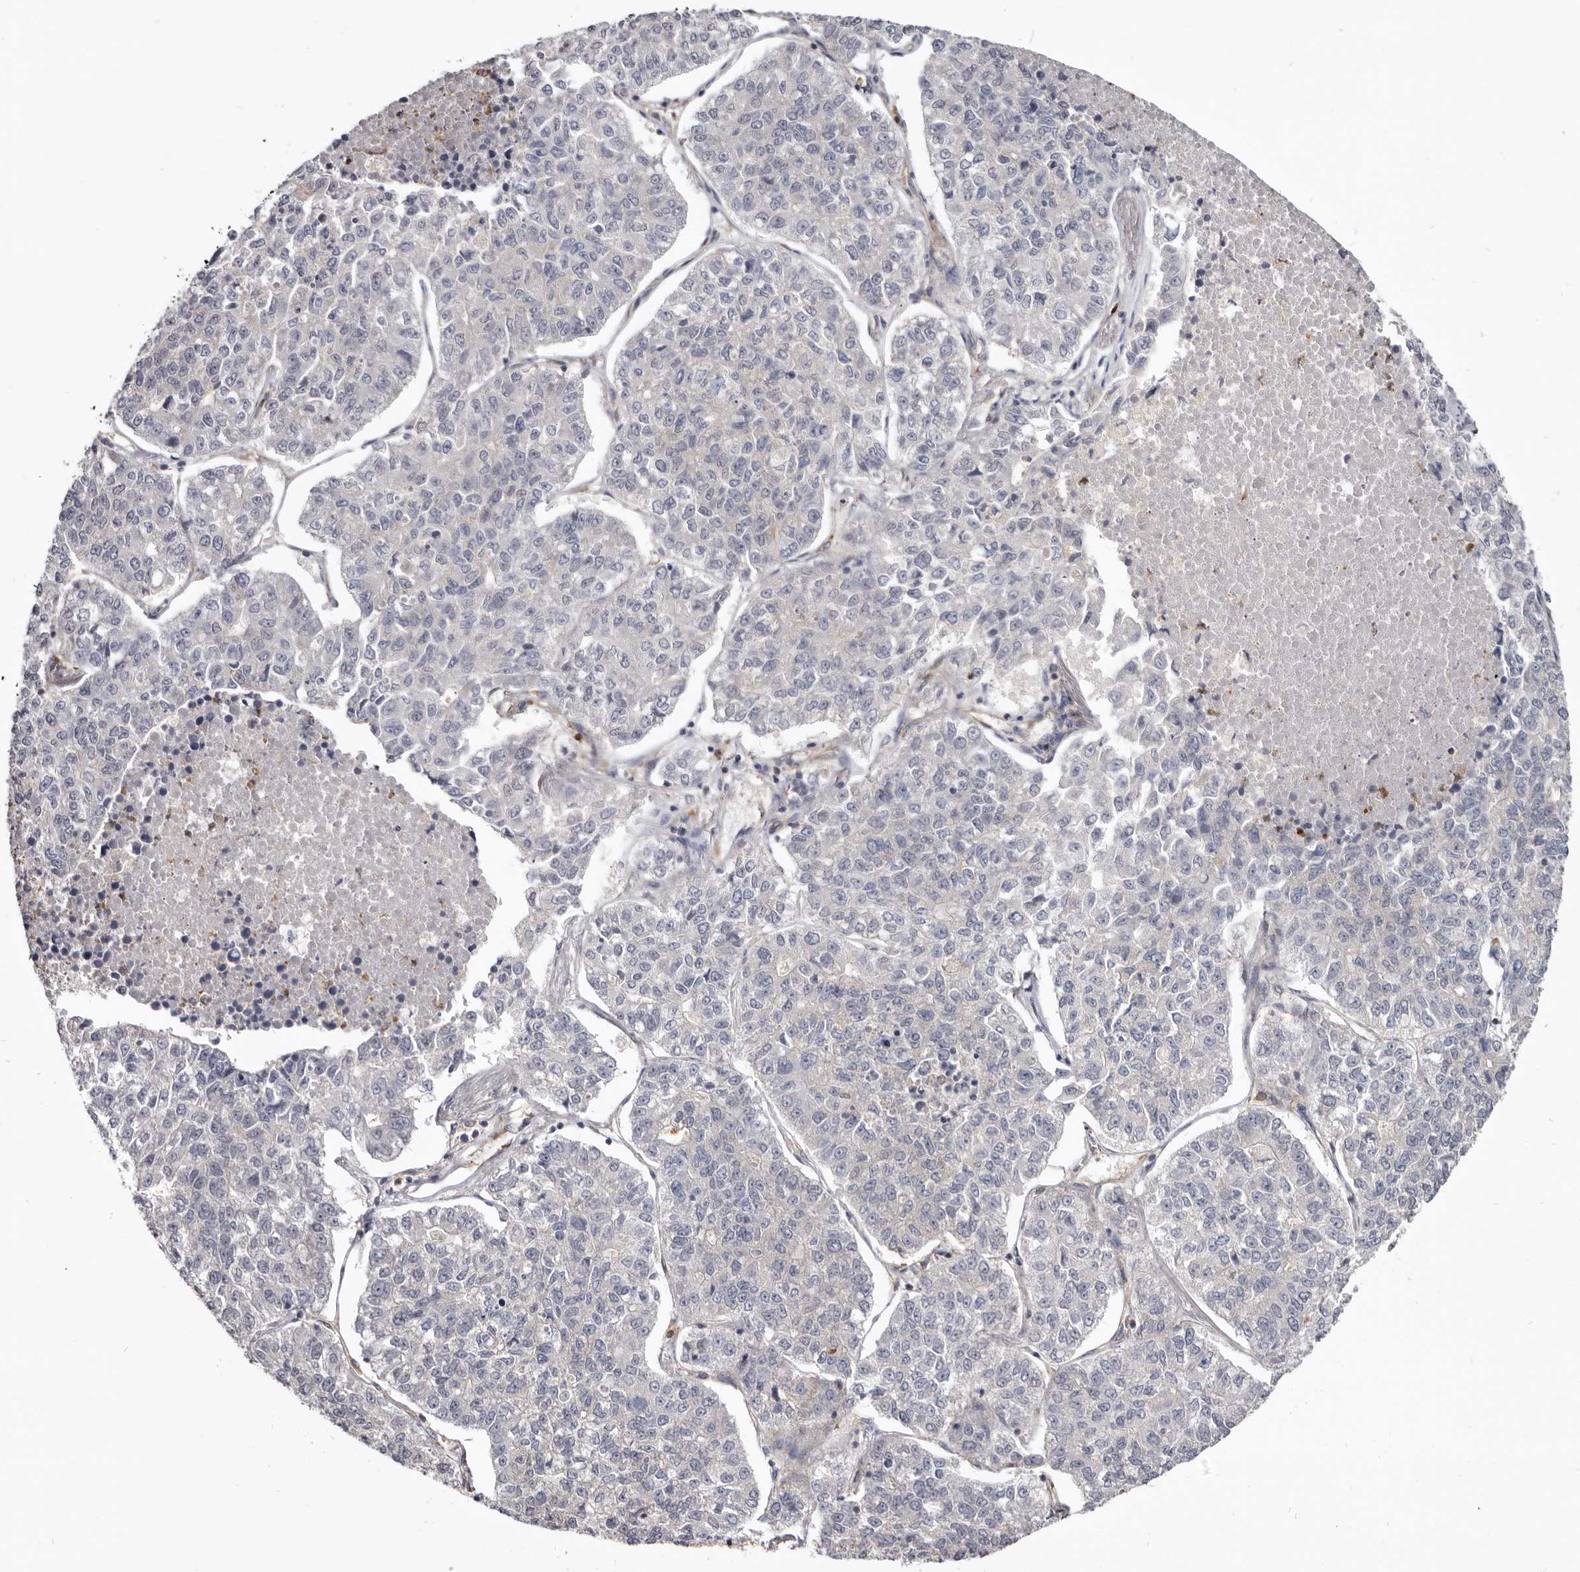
{"staining": {"intensity": "negative", "quantity": "none", "location": "none"}, "tissue": "lung cancer", "cell_type": "Tumor cells", "image_type": "cancer", "snomed": [{"axis": "morphology", "description": "Adenocarcinoma, NOS"}, {"axis": "topography", "description": "Lung"}], "caption": "Tumor cells are negative for protein expression in human lung adenocarcinoma.", "gene": "CBL", "patient": {"sex": "male", "age": 49}}